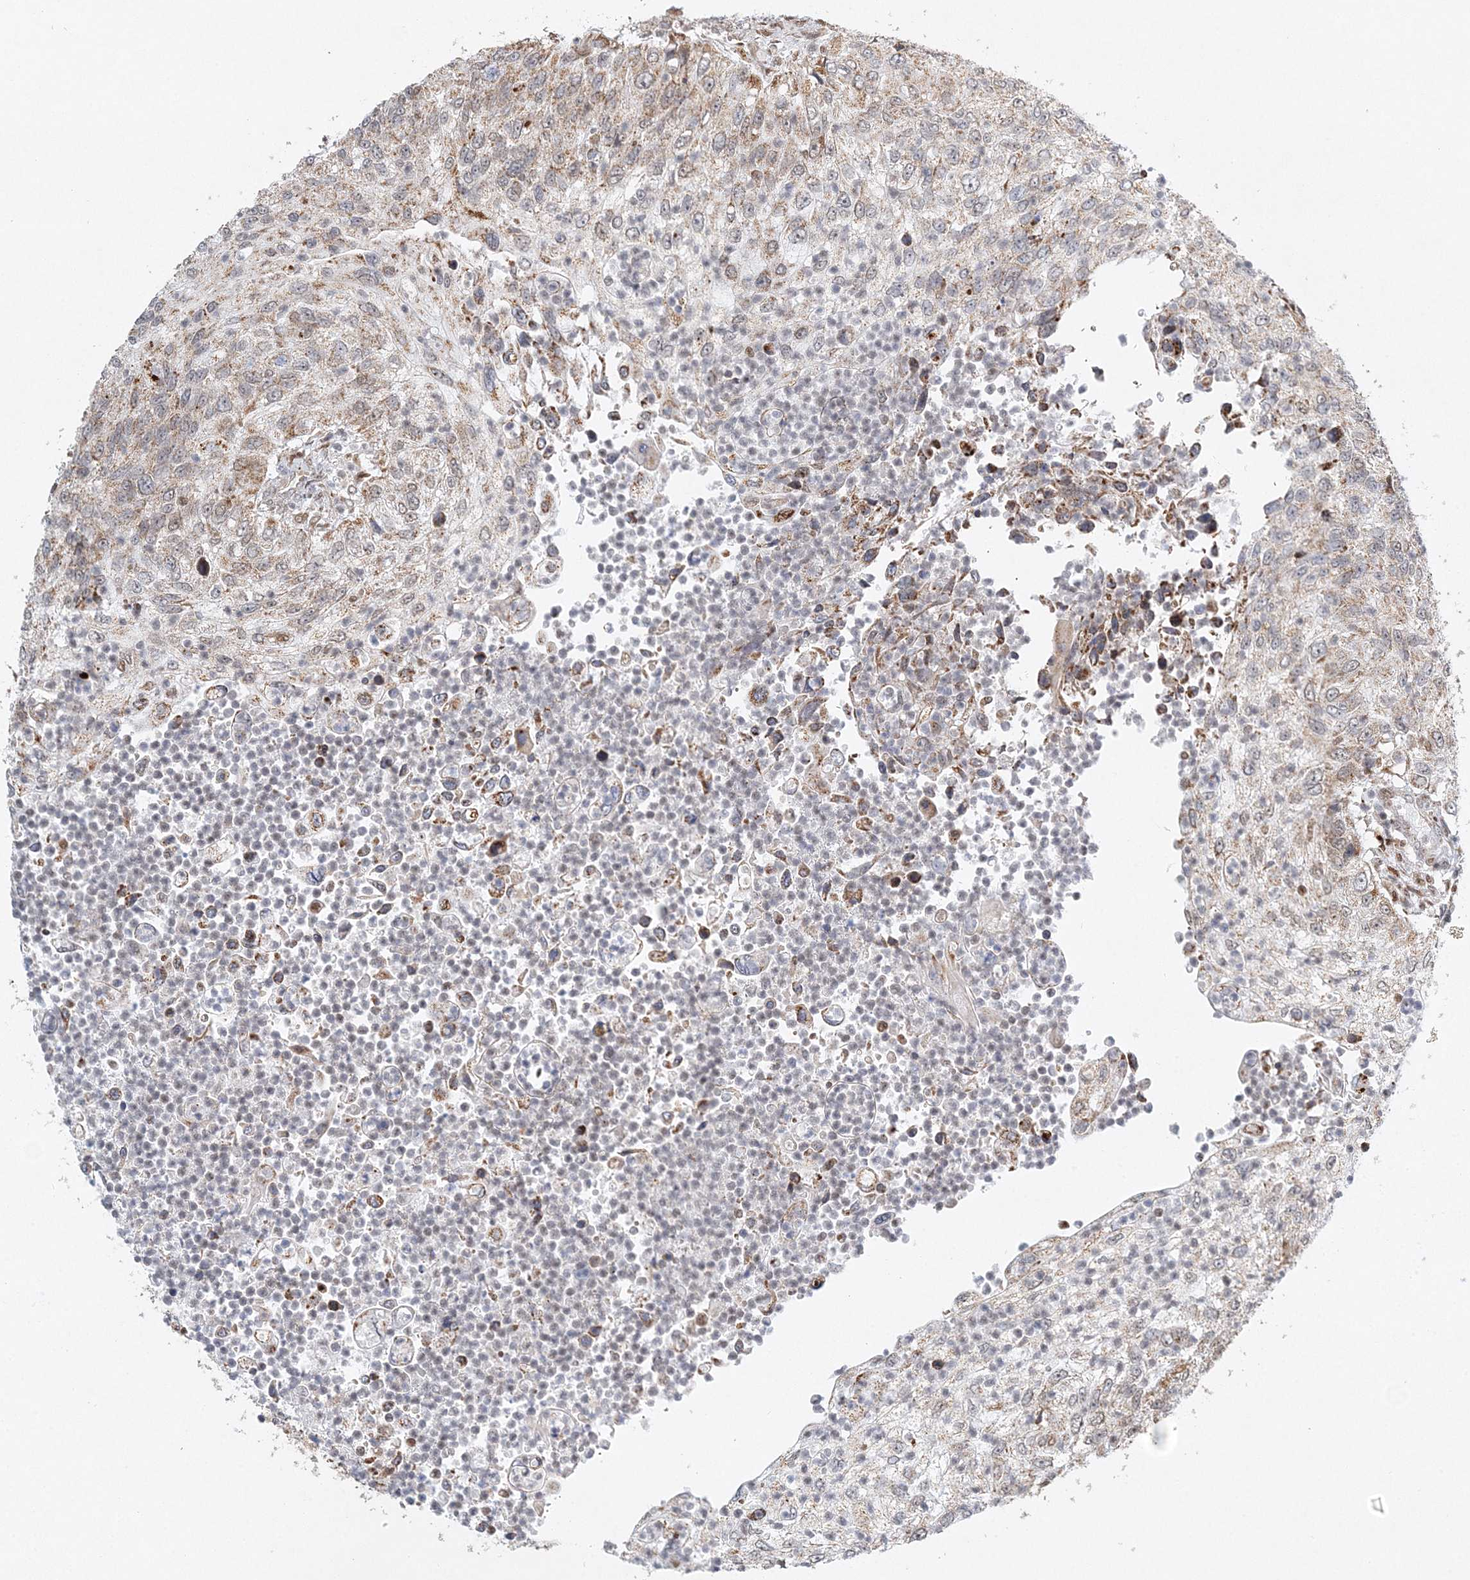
{"staining": {"intensity": "weak", "quantity": "<25%", "location": "cytoplasmic/membranous"}, "tissue": "urothelial cancer", "cell_type": "Tumor cells", "image_type": "cancer", "snomed": [{"axis": "morphology", "description": "Urothelial carcinoma, High grade"}, {"axis": "topography", "description": "Urinary bladder"}], "caption": "This is an immunohistochemistry micrograph of human urothelial cancer. There is no positivity in tumor cells.", "gene": "RAB11FIP2", "patient": {"sex": "female", "age": 60}}